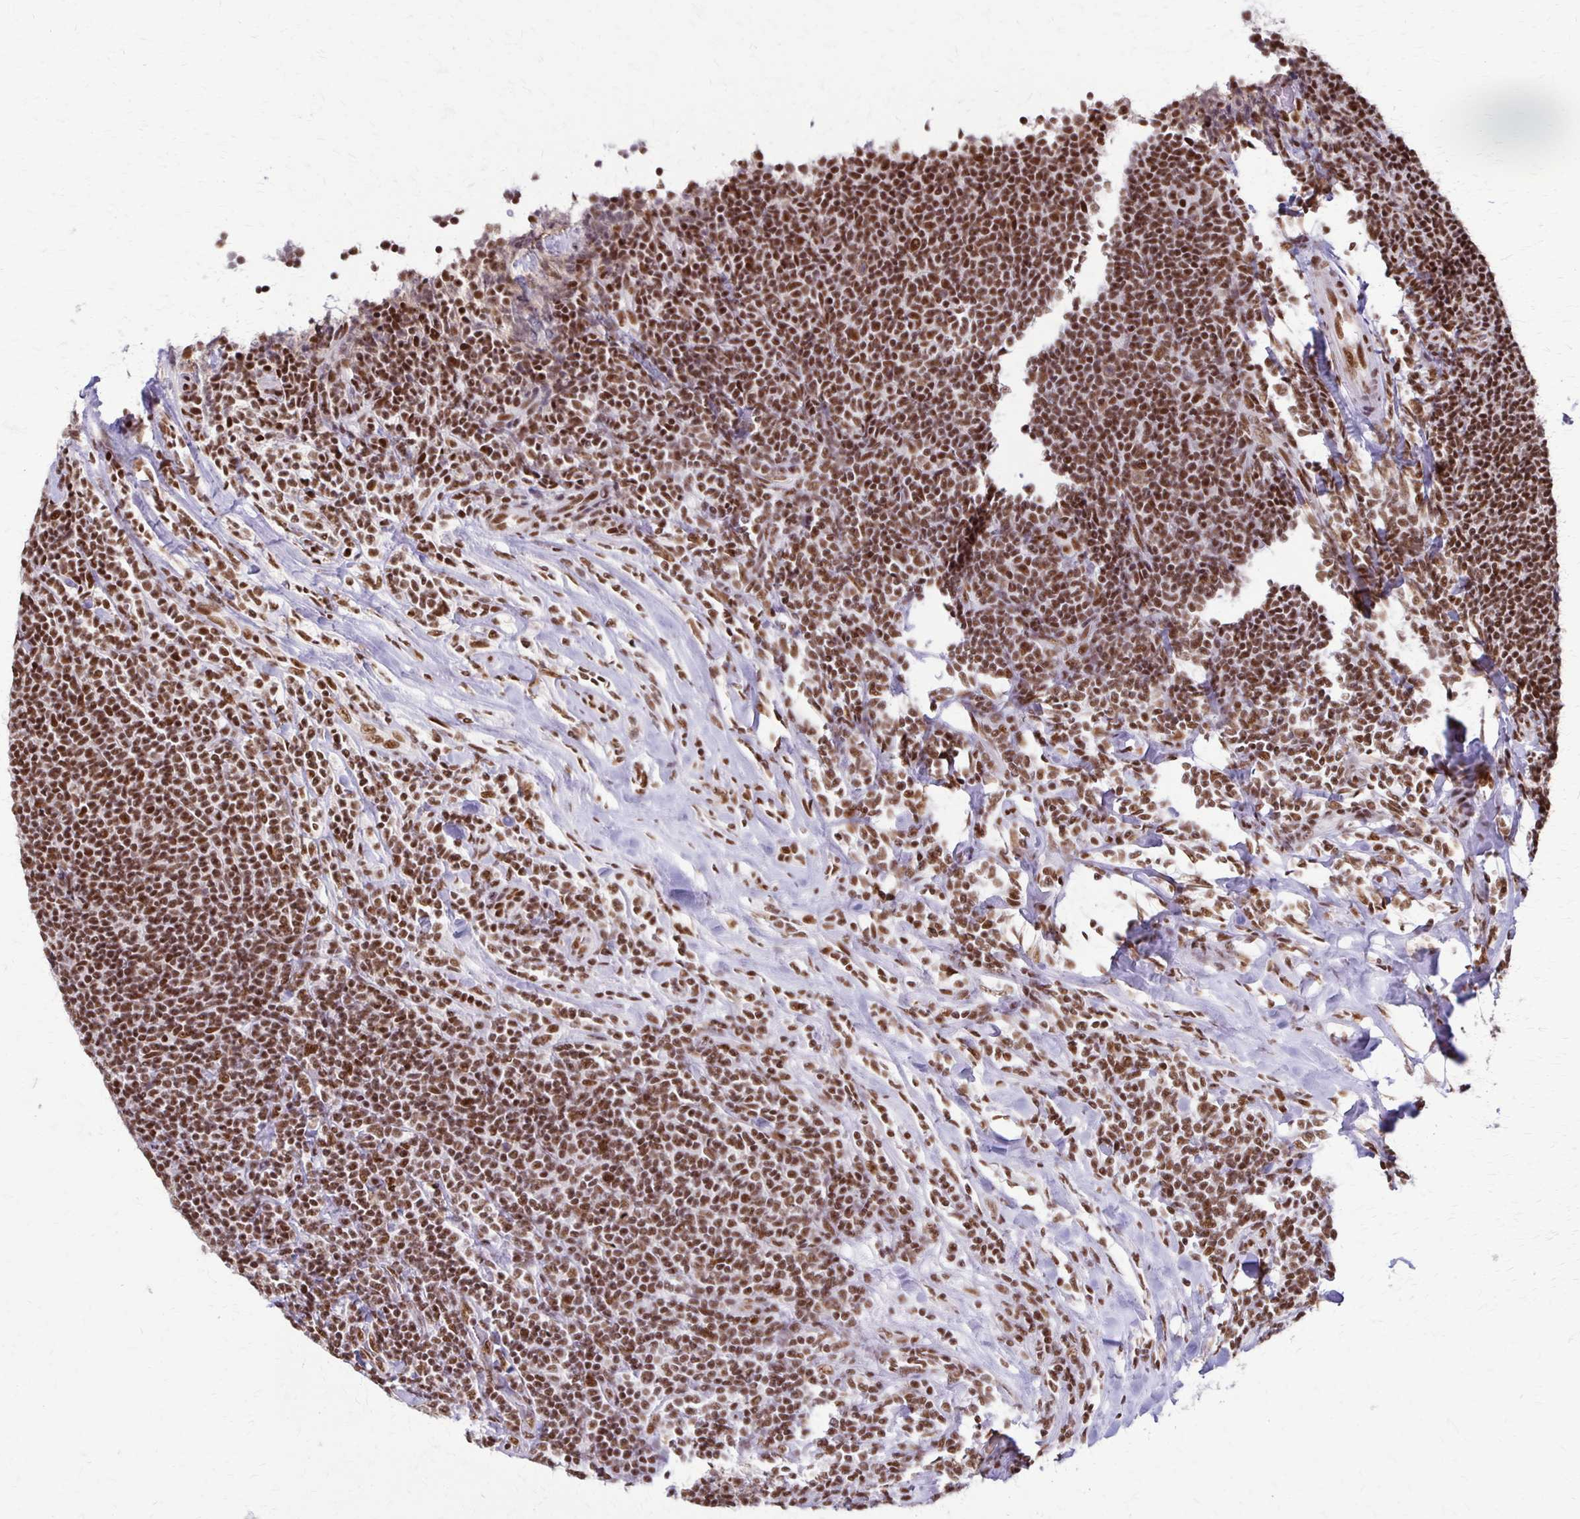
{"staining": {"intensity": "strong", "quantity": ">75%", "location": "nuclear"}, "tissue": "lymphoma", "cell_type": "Tumor cells", "image_type": "cancer", "snomed": [{"axis": "morphology", "description": "Malignant lymphoma, non-Hodgkin's type, Low grade"}, {"axis": "topography", "description": "Lymph node"}], "caption": "This micrograph reveals immunohistochemistry staining of human malignant lymphoma, non-Hodgkin's type (low-grade), with high strong nuclear expression in about >75% of tumor cells.", "gene": "XRCC6", "patient": {"sex": "male", "age": 52}}